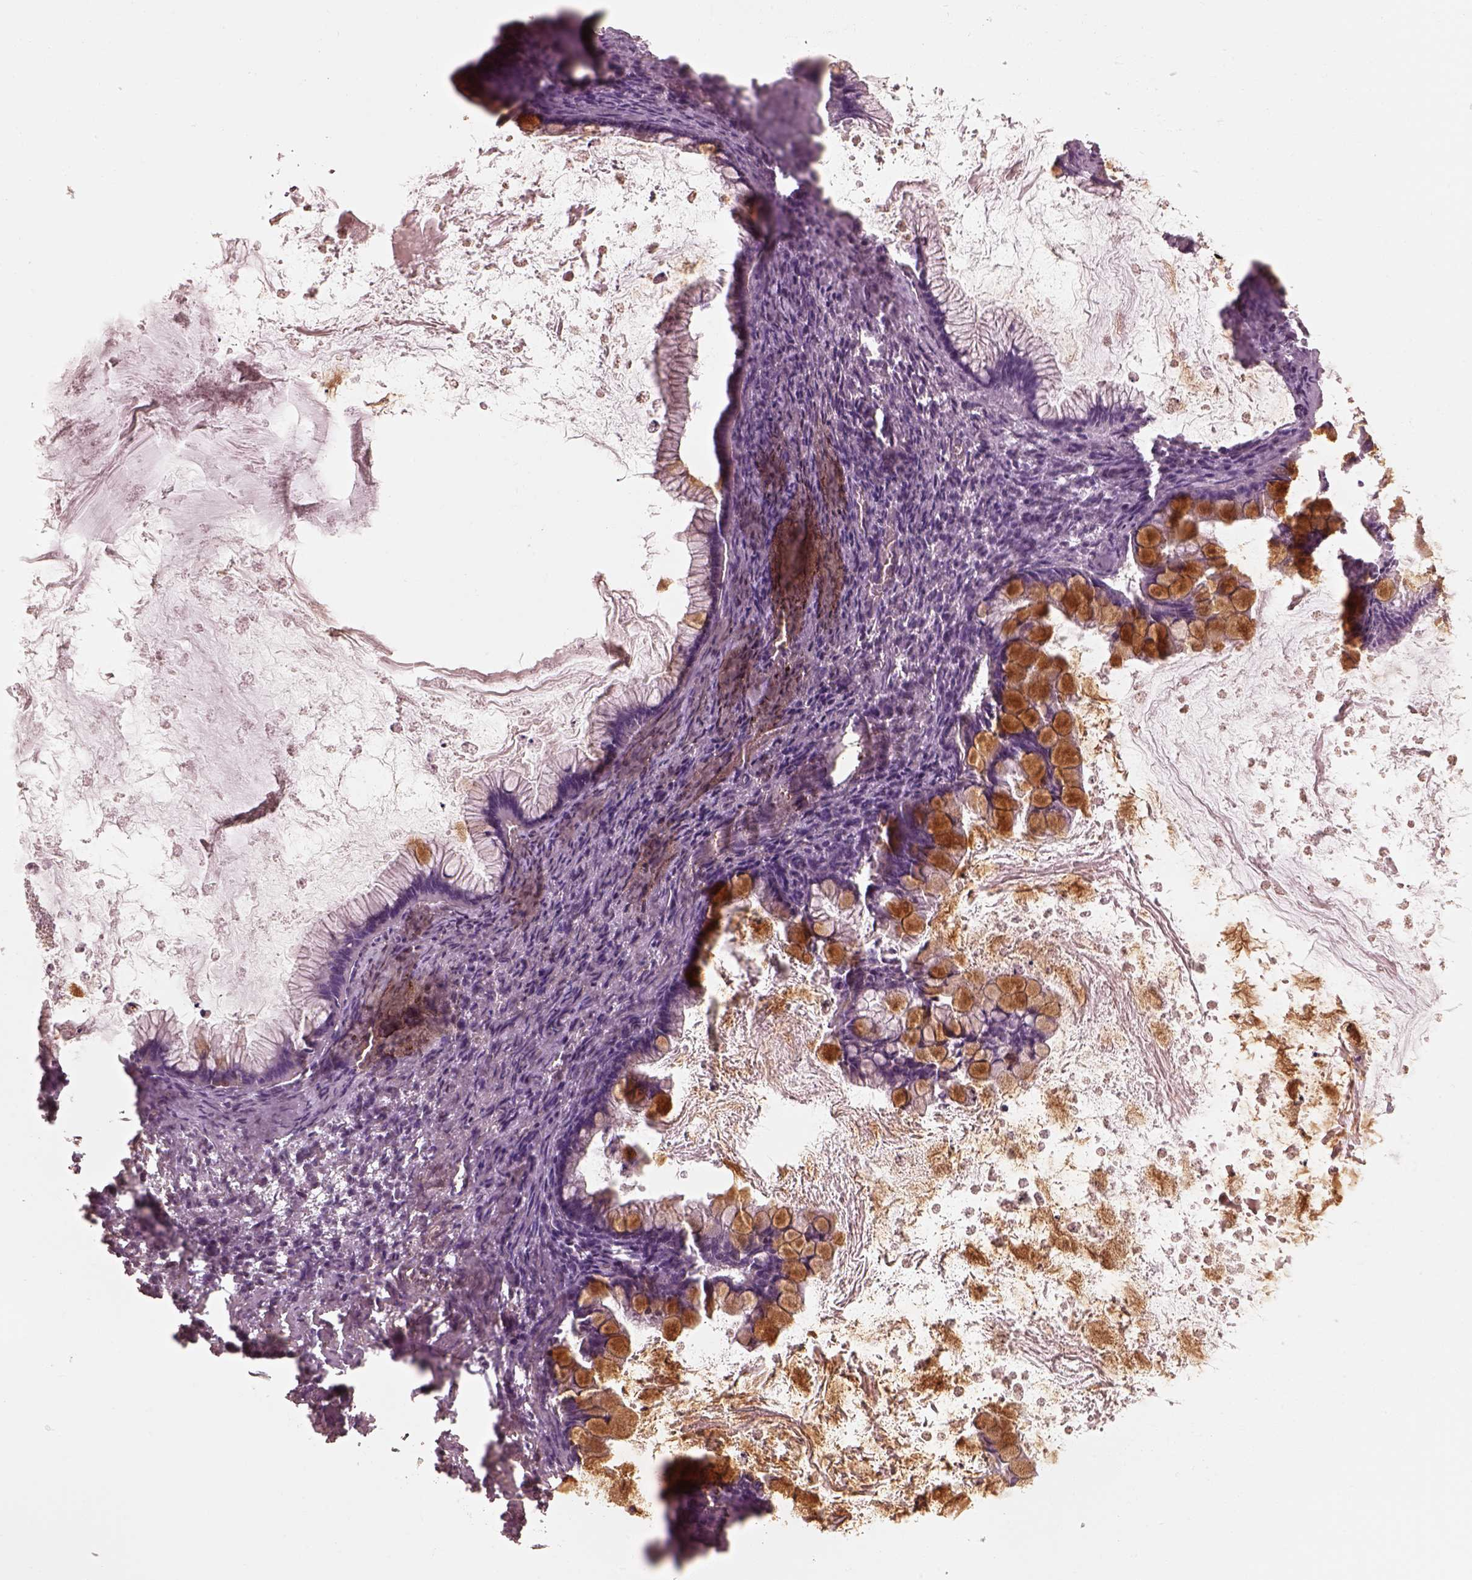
{"staining": {"intensity": "negative", "quantity": "none", "location": "none"}, "tissue": "ovarian cancer", "cell_type": "Tumor cells", "image_type": "cancer", "snomed": [{"axis": "morphology", "description": "Cystadenocarcinoma, mucinous, NOS"}, {"axis": "topography", "description": "Ovary"}], "caption": "Immunohistochemistry image of human ovarian cancer (mucinous cystadenocarcinoma) stained for a protein (brown), which reveals no staining in tumor cells. (Immunohistochemistry, brightfield microscopy, high magnification).", "gene": "CRYM", "patient": {"sex": "female", "age": 67}}